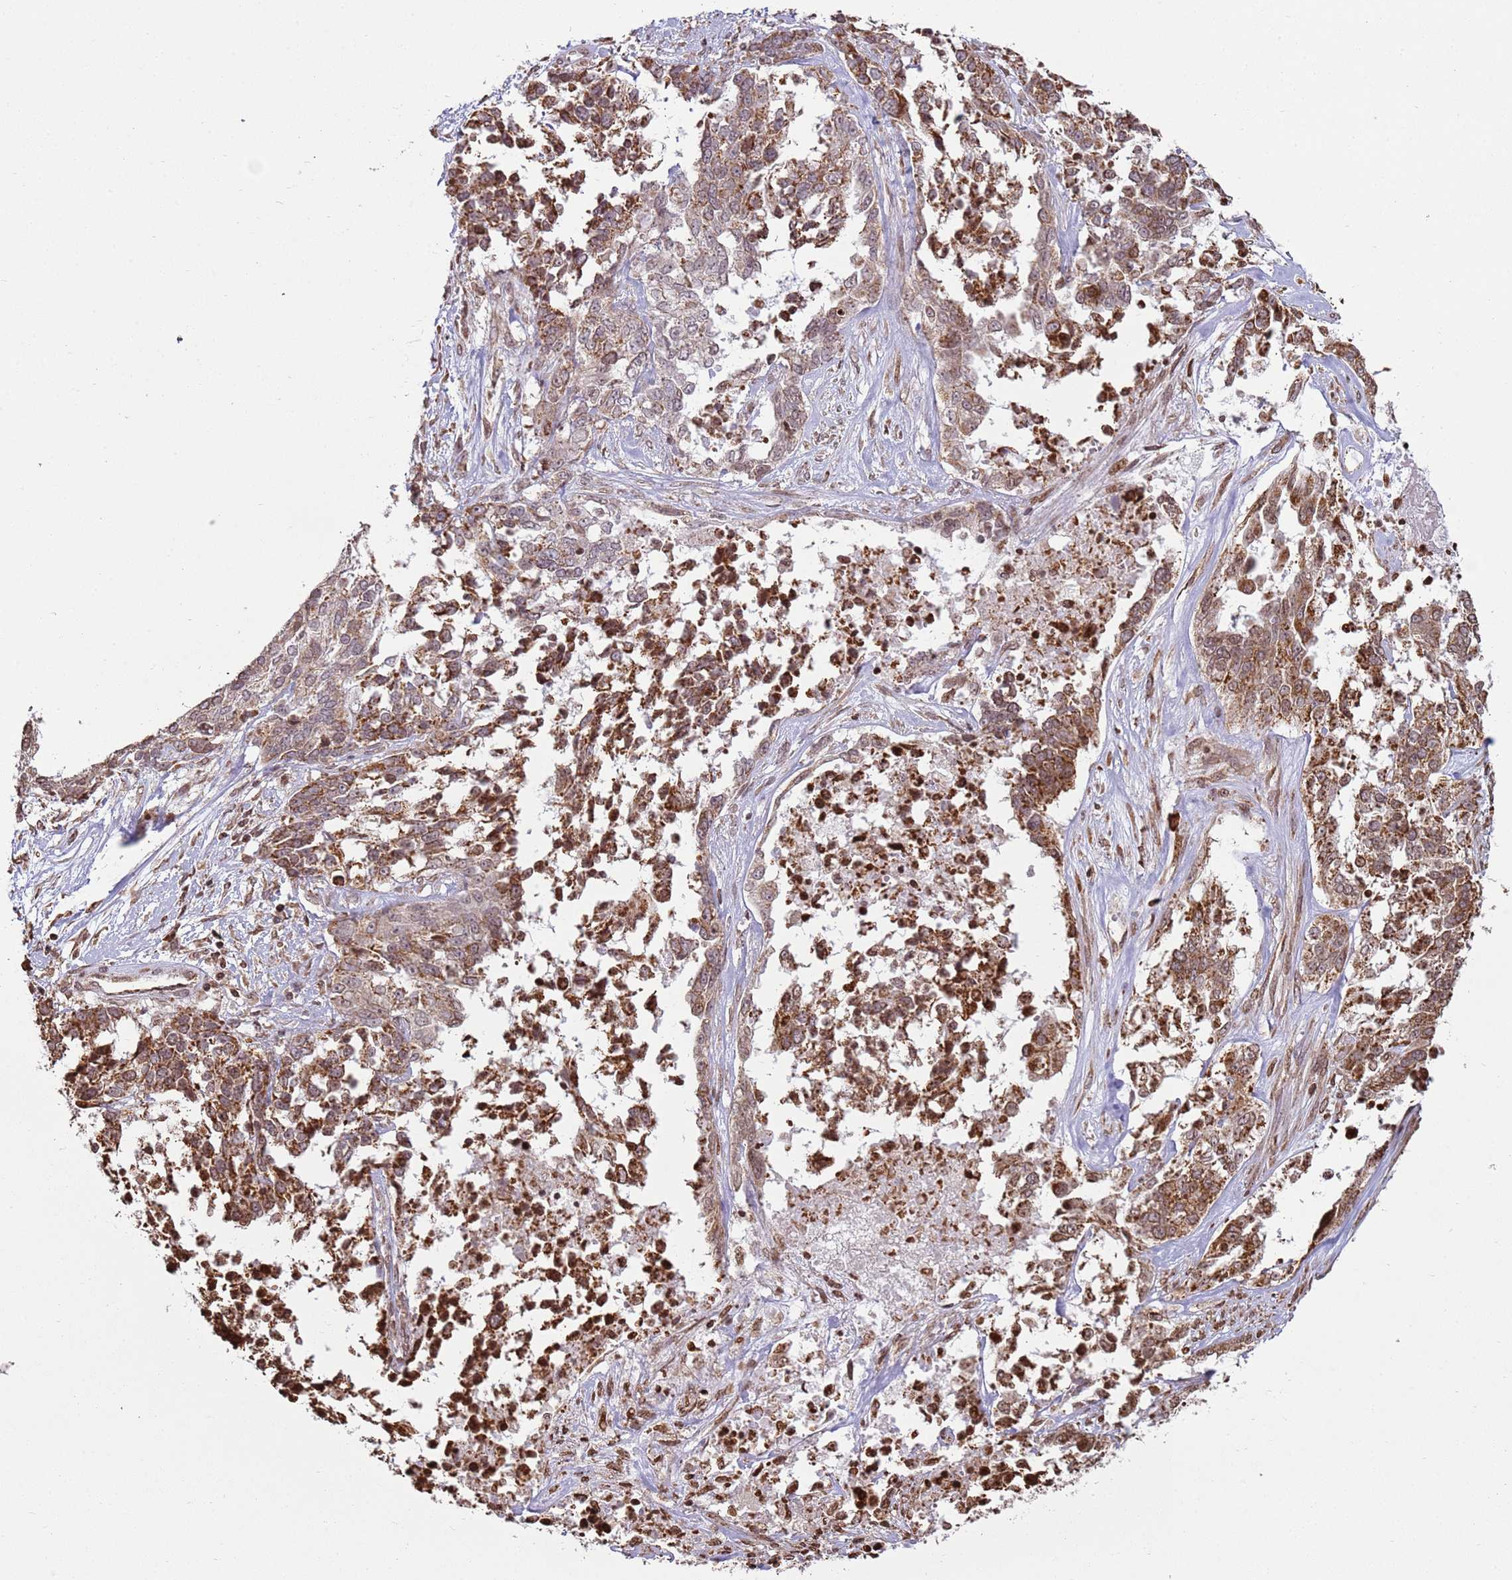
{"staining": {"intensity": "moderate", "quantity": ">75%", "location": "cytoplasmic/membranous"}, "tissue": "ovarian cancer", "cell_type": "Tumor cells", "image_type": "cancer", "snomed": [{"axis": "morphology", "description": "Cystadenocarcinoma, serous, NOS"}, {"axis": "topography", "description": "Ovary"}], "caption": "Serous cystadenocarcinoma (ovarian) stained with a protein marker reveals moderate staining in tumor cells.", "gene": "SCAF1", "patient": {"sex": "female", "age": 44}}